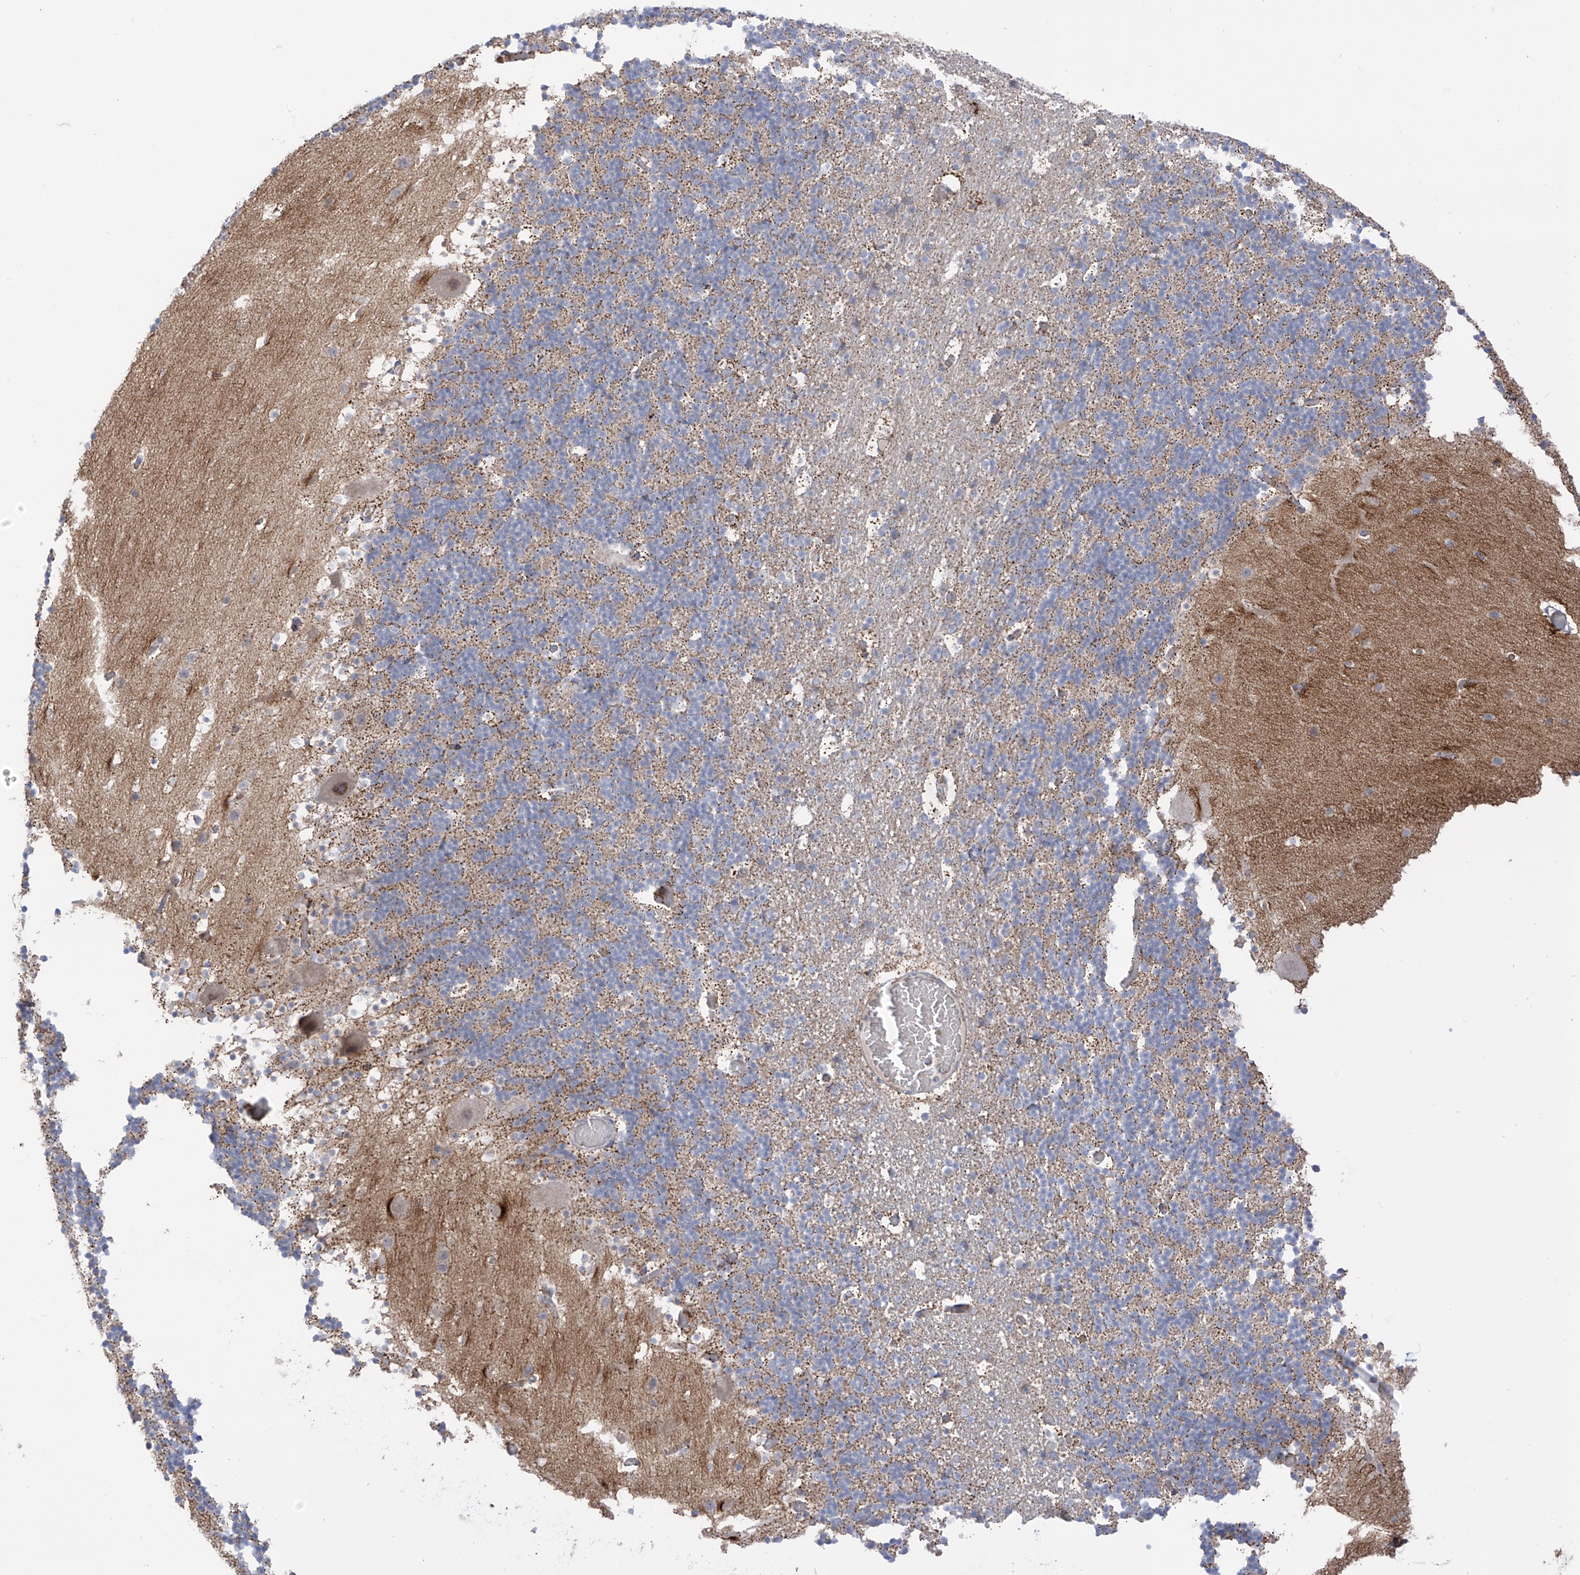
{"staining": {"intensity": "weak", "quantity": "25%-75%", "location": "cytoplasmic/membranous"}, "tissue": "cerebellum", "cell_type": "Cells in granular layer", "image_type": "normal", "snomed": [{"axis": "morphology", "description": "Normal tissue, NOS"}, {"axis": "topography", "description": "Cerebellum"}], "caption": "The image shows staining of benign cerebellum, revealing weak cytoplasmic/membranous protein expression (brown color) within cells in granular layer.", "gene": "ARHGEF40", "patient": {"sex": "male", "age": 57}}